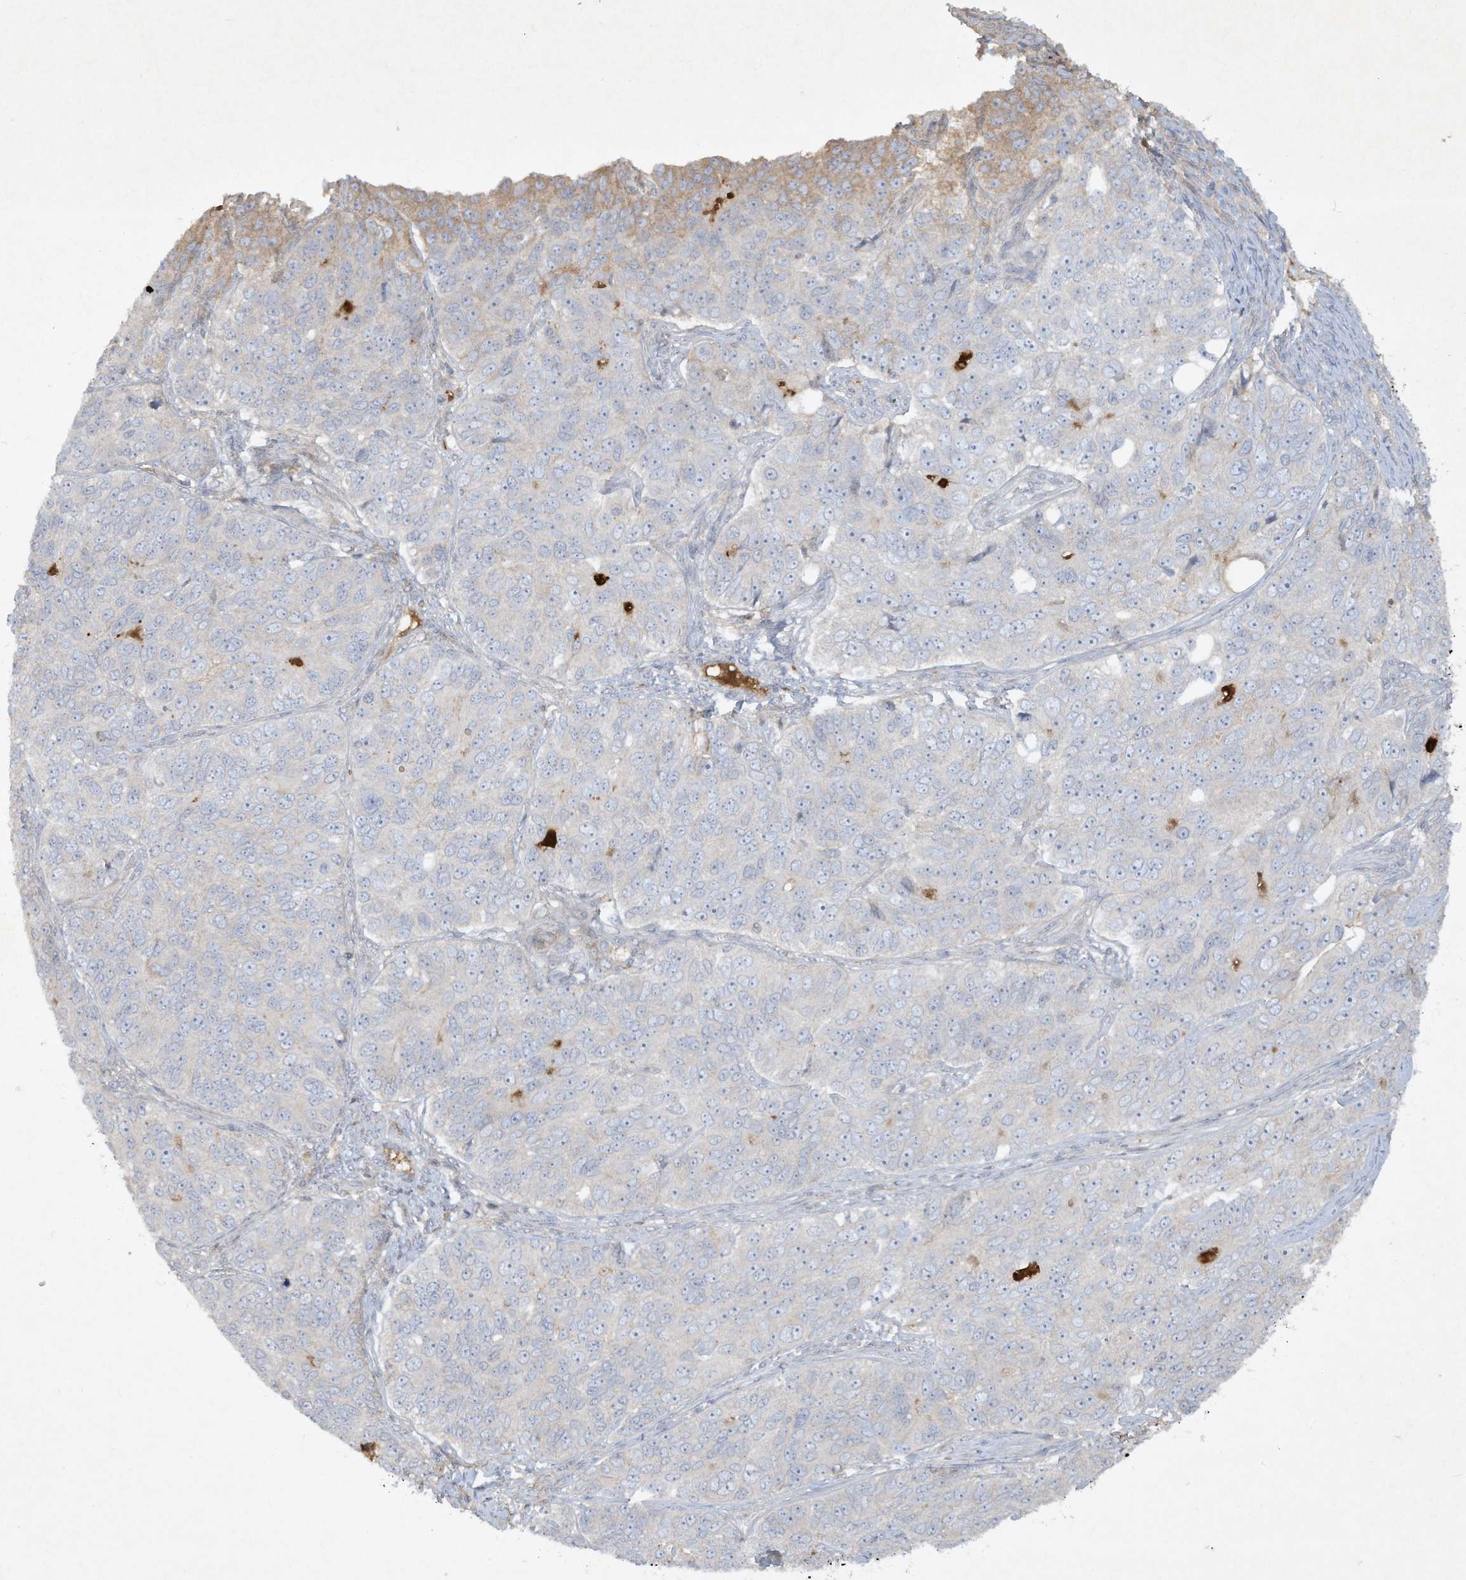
{"staining": {"intensity": "weak", "quantity": "<25%", "location": "cytoplasmic/membranous"}, "tissue": "ovarian cancer", "cell_type": "Tumor cells", "image_type": "cancer", "snomed": [{"axis": "morphology", "description": "Carcinoma, endometroid"}, {"axis": "topography", "description": "Ovary"}], "caption": "Protein analysis of ovarian cancer (endometroid carcinoma) displays no significant staining in tumor cells. (IHC, brightfield microscopy, high magnification).", "gene": "FETUB", "patient": {"sex": "female", "age": 51}}